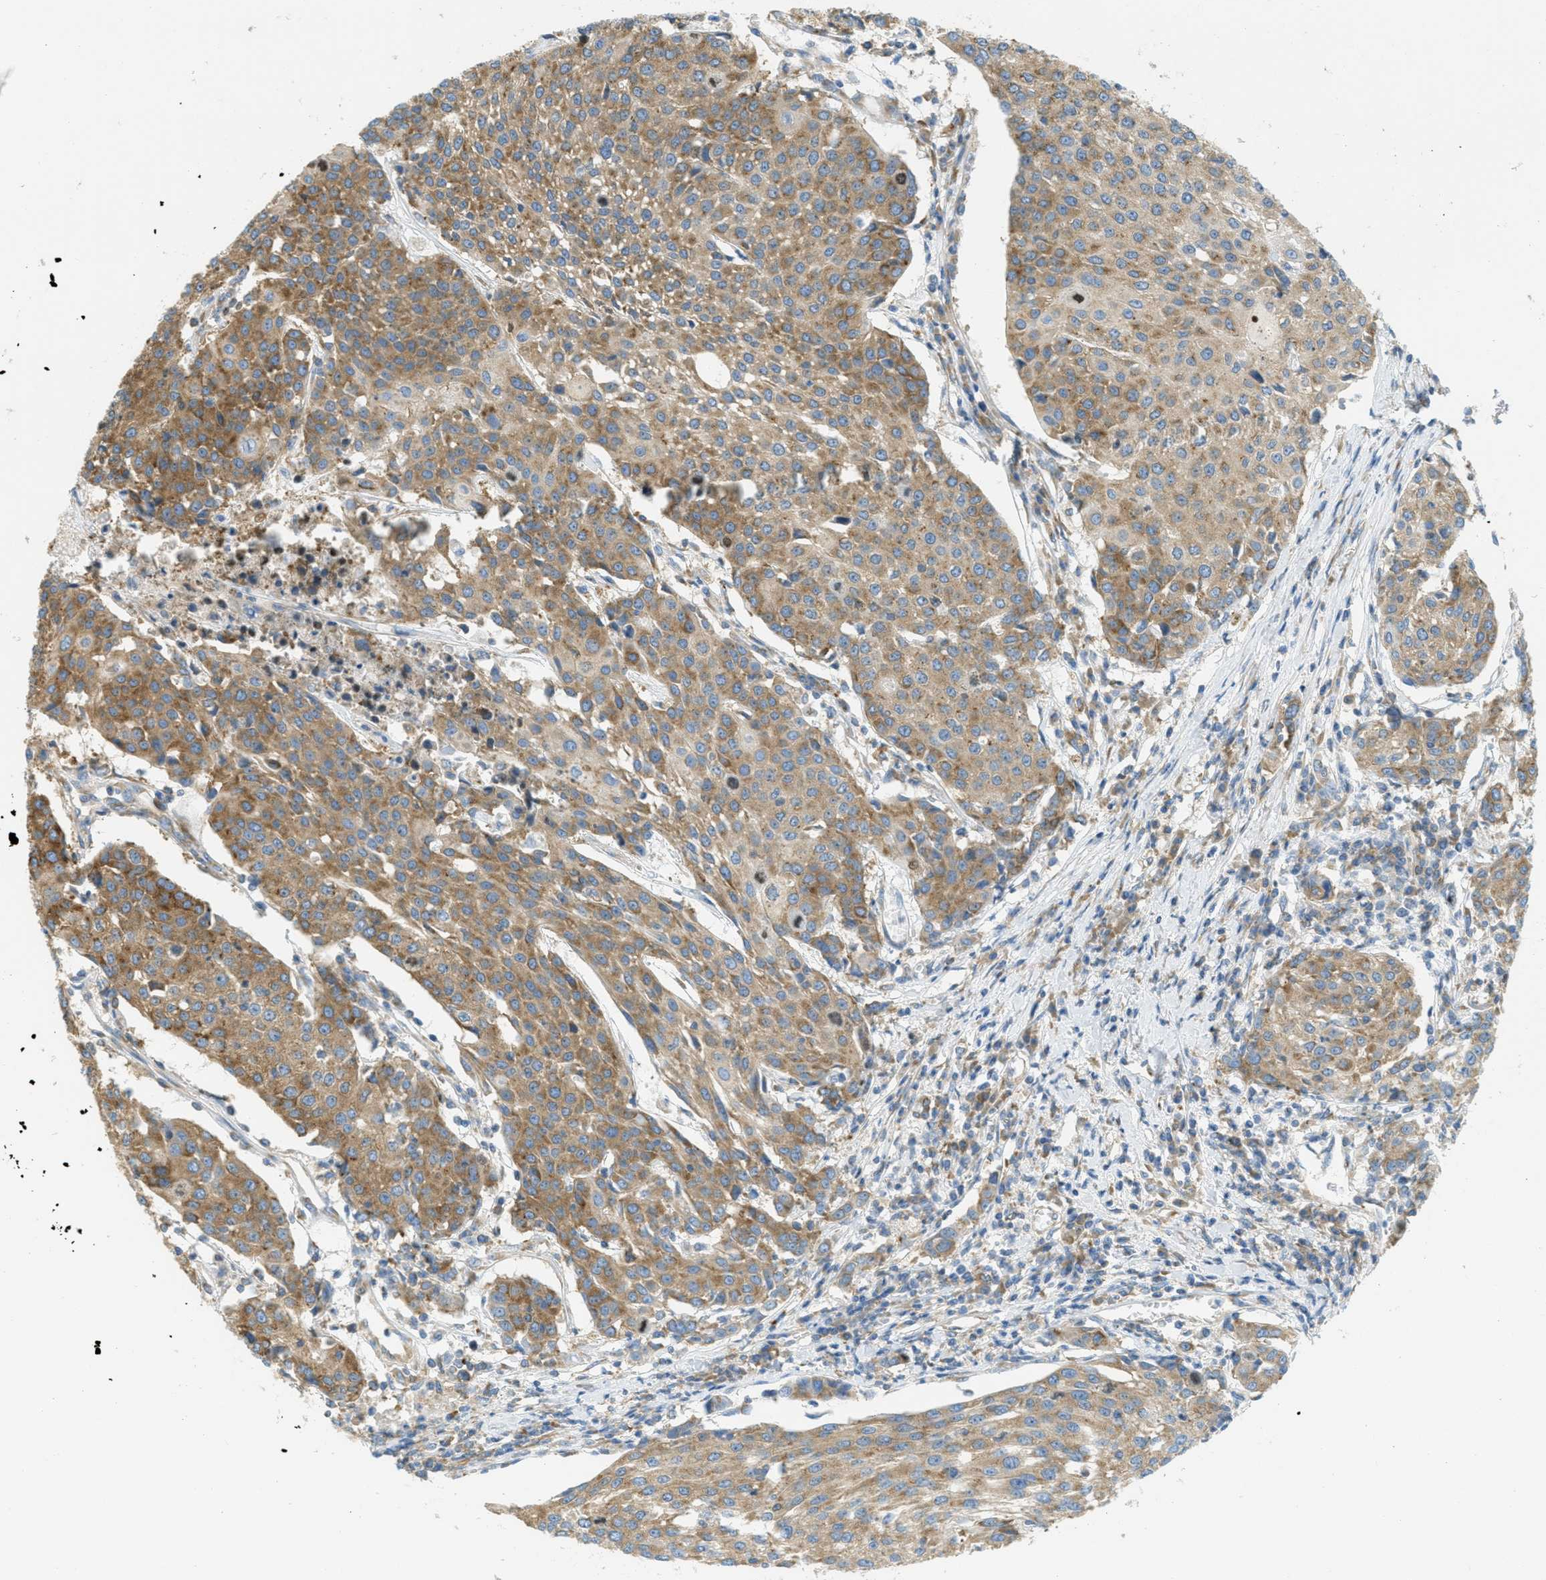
{"staining": {"intensity": "moderate", "quantity": ">75%", "location": "cytoplasmic/membranous"}, "tissue": "urothelial cancer", "cell_type": "Tumor cells", "image_type": "cancer", "snomed": [{"axis": "morphology", "description": "Urothelial carcinoma, High grade"}, {"axis": "topography", "description": "Urinary bladder"}], "caption": "IHC photomicrograph of human urothelial carcinoma (high-grade) stained for a protein (brown), which shows medium levels of moderate cytoplasmic/membranous positivity in approximately >75% of tumor cells.", "gene": "ABCF1", "patient": {"sex": "female", "age": 85}}